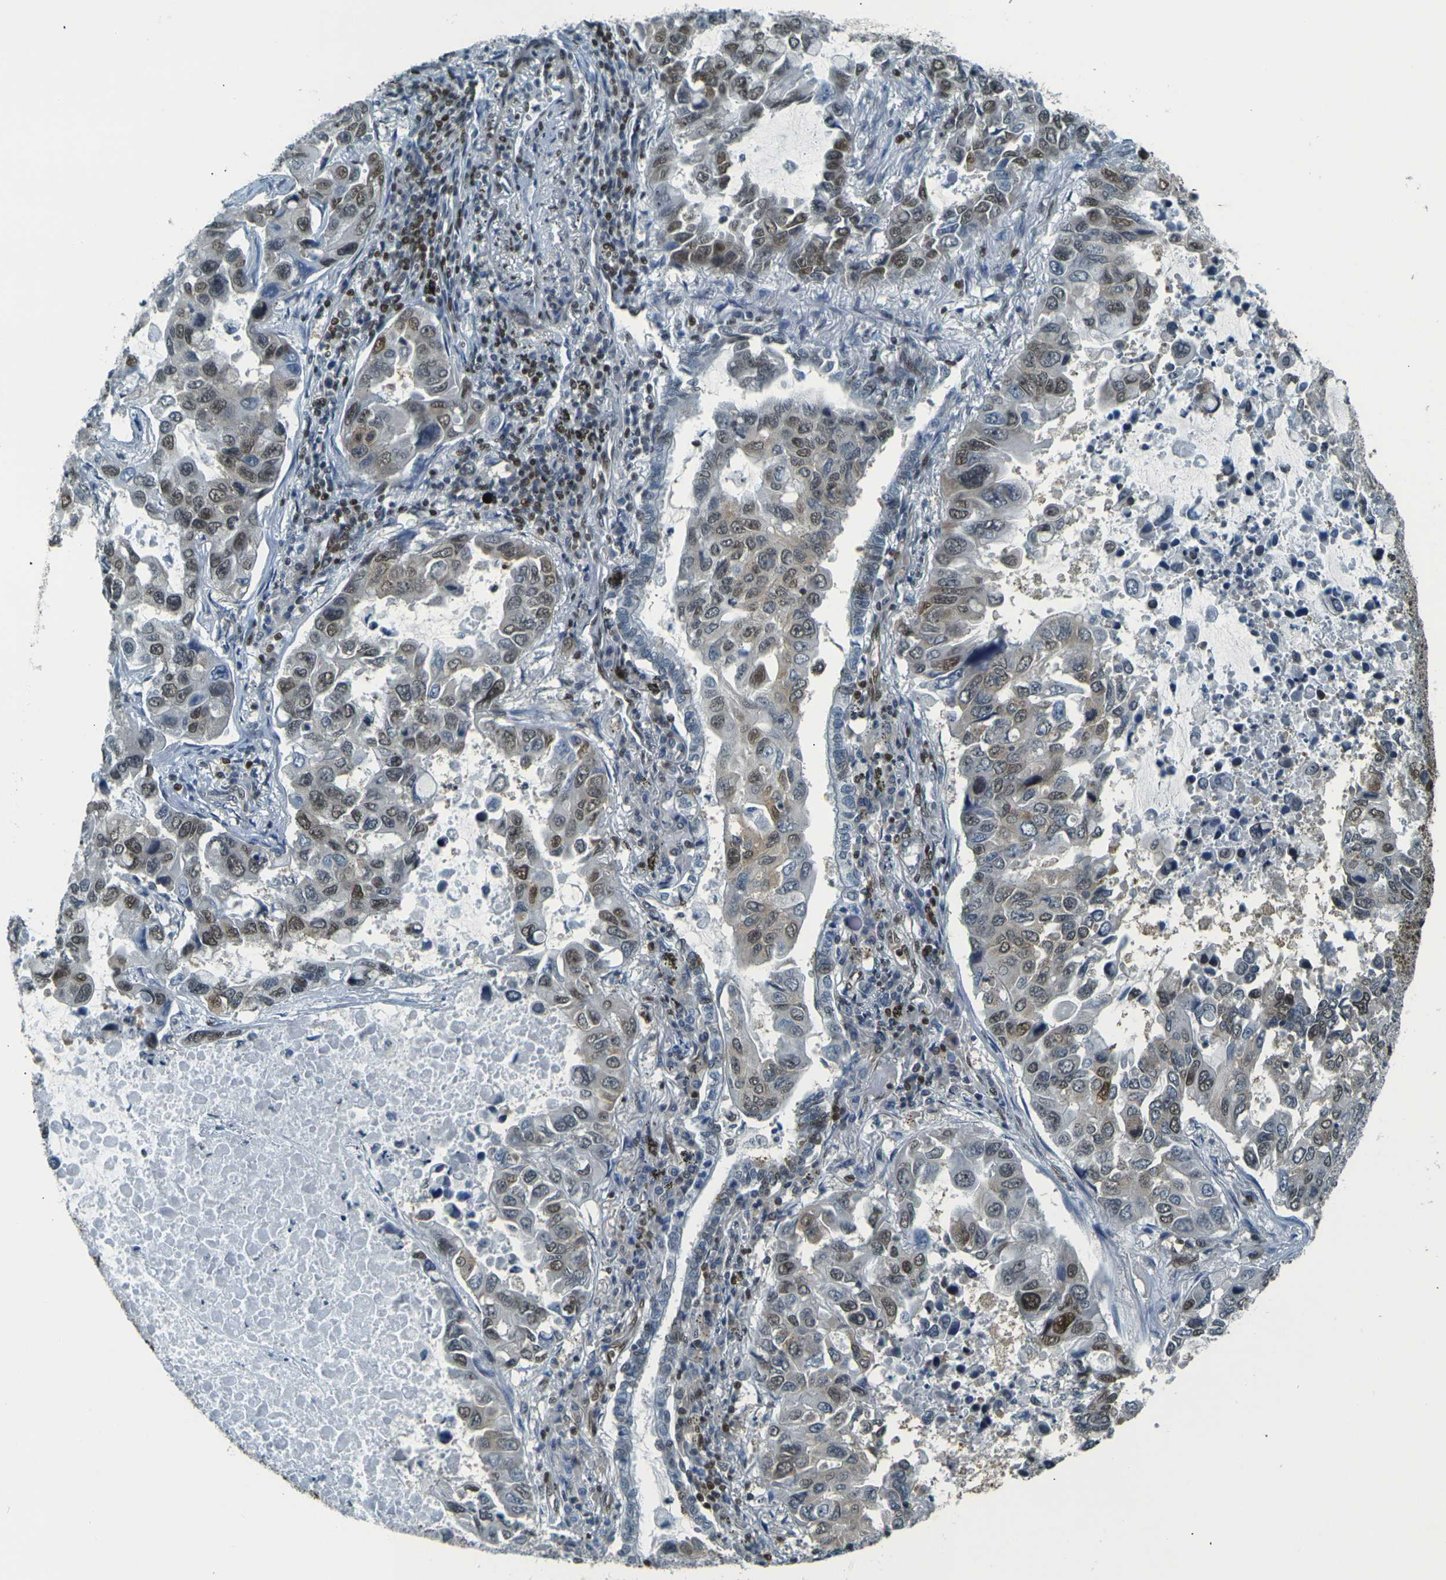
{"staining": {"intensity": "moderate", "quantity": ">75%", "location": "nuclear"}, "tissue": "lung cancer", "cell_type": "Tumor cells", "image_type": "cancer", "snomed": [{"axis": "morphology", "description": "Adenocarcinoma, NOS"}, {"axis": "topography", "description": "Lung"}], "caption": "DAB (3,3'-diaminobenzidine) immunohistochemical staining of lung cancer shows moderate nuclear protein staining in approximately >75% of tumor cells.", "gene": "NHEJ1", "patient": {"sex": "male", "age": 64}}